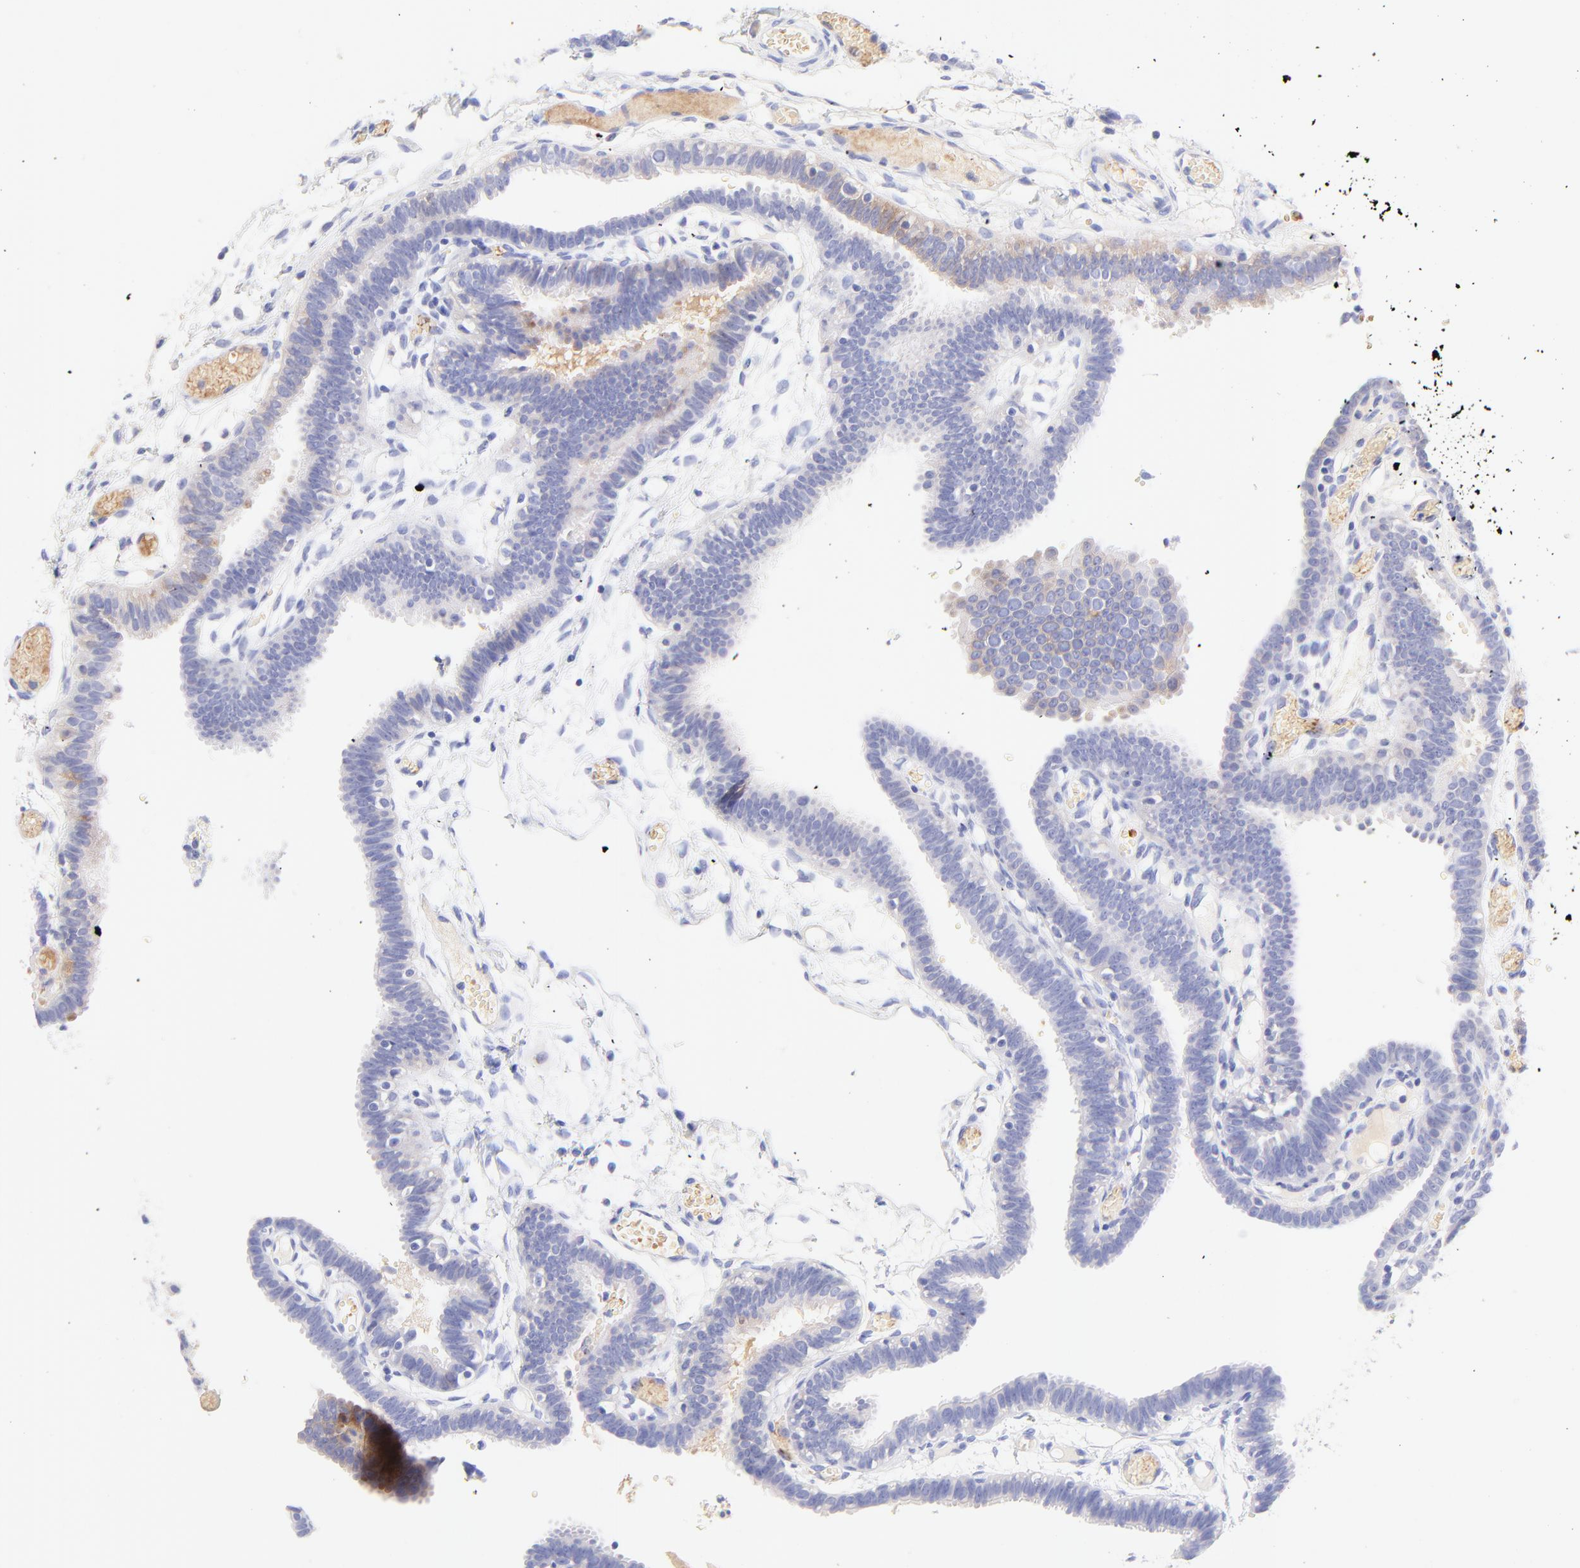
{"staining": {"intensity": "negative", "quantity": "none", "location": "none"}, "tissue": "fallopian tube", "cell_type": "Glandular cells", "image_type": "normal", "snomed": [{"axis": "morphology", "description": "Normal tissue, NOS"}, {"axis": "topography", "description": "Fallopian tube"}], "caption": "This is an immunohistochemistry (IHC) photomicrograph of normal fallopian tube. There is no positivity in glandular cells.", "gene": "FRMPD3", "patient": {"sex": "female", "age": 29}}